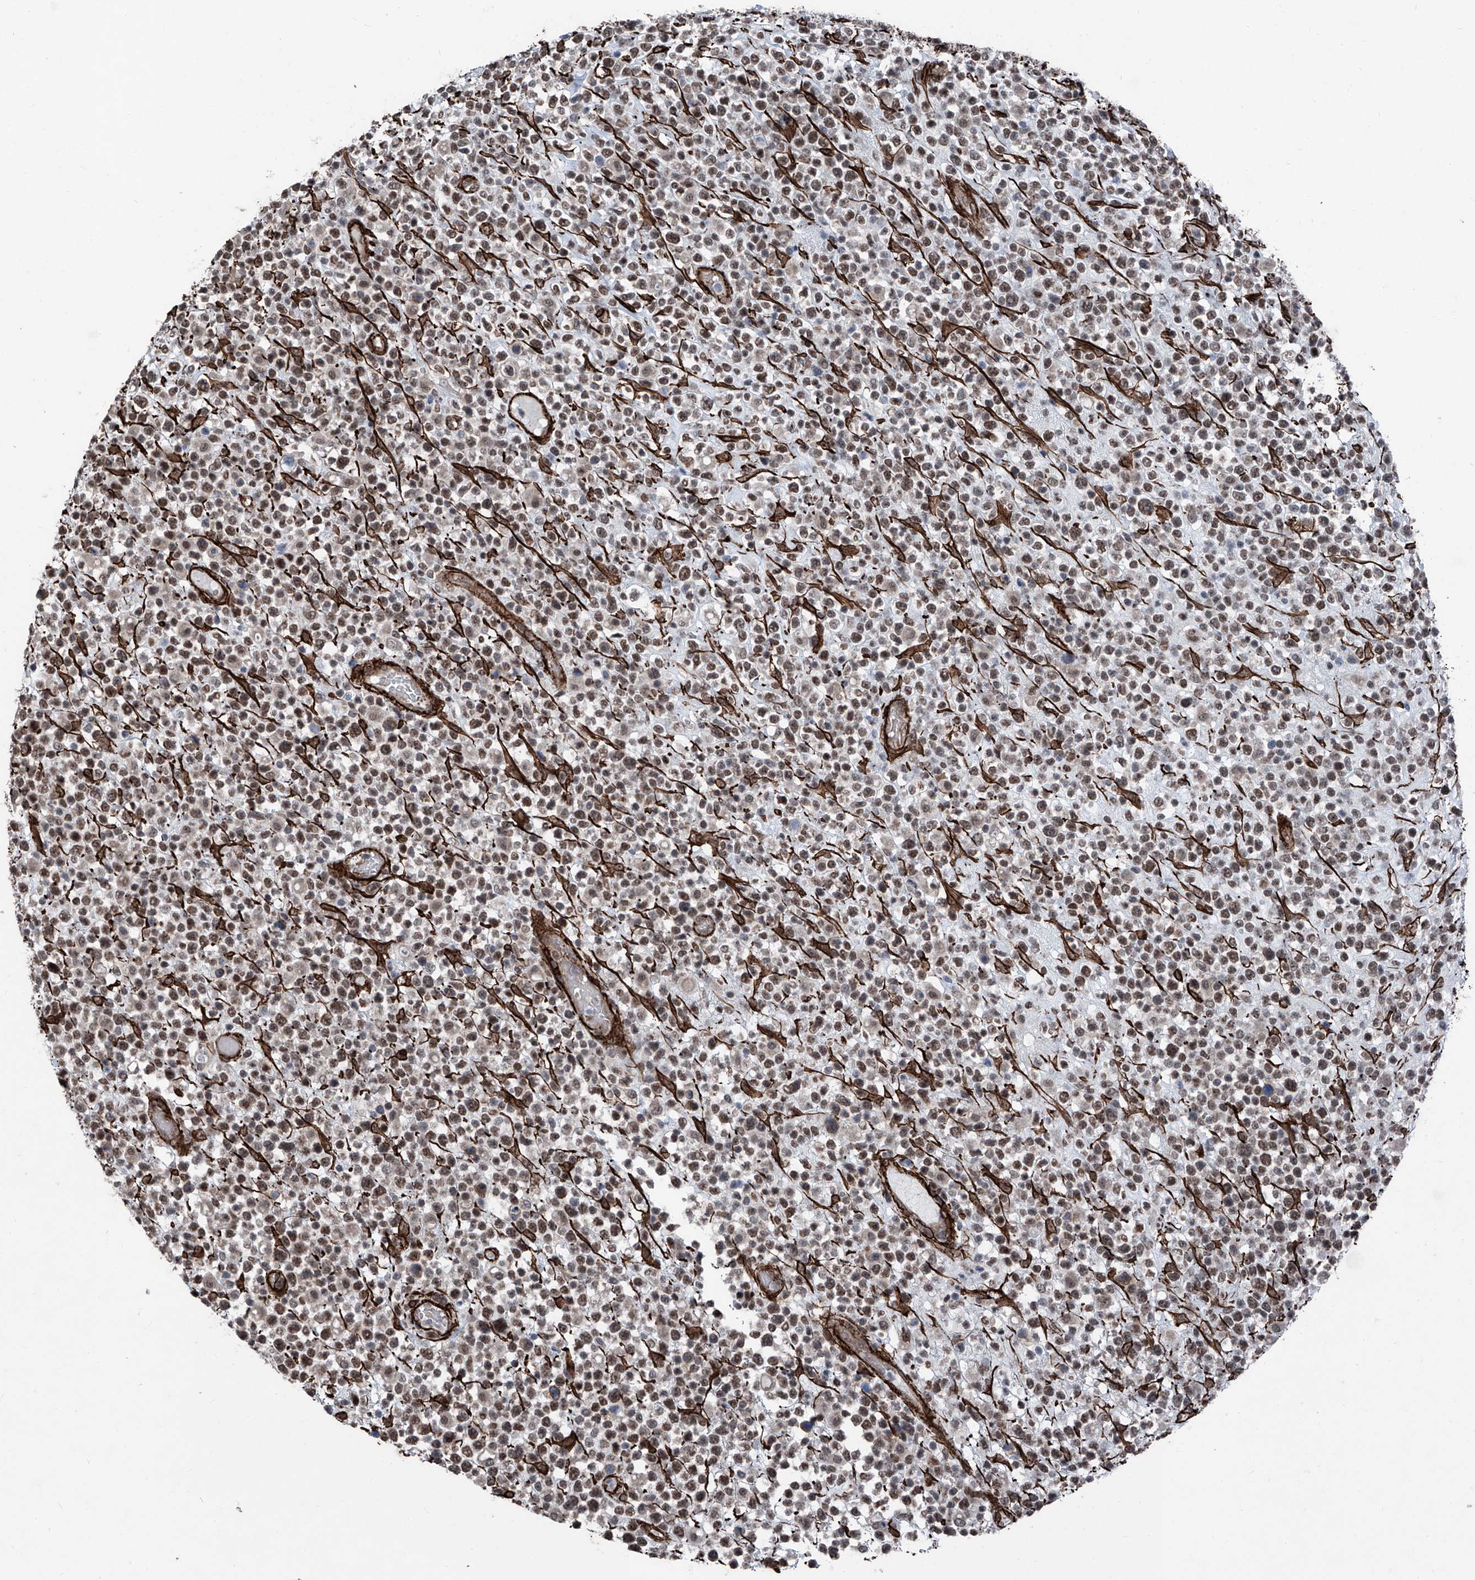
{"staining": {"intensity": "moderate", "quantity": ">75%", "location": "nuclear"}, "tissue": "lymphoma", "cell_type": "Tumor cells", "image_type": "cancer", "snomed": [{"axis": "morphology", "description": "Malignant lymphoma, non-Hodgkin's type, High grade"}, {"axis": "topography", "description": "Colon"}], "caption": "A photomicrograph showing moderate nuclear positivity in approximately >75% of tumor cells in high-grade malignant lymphoma, non-Hodgkin's type, as visualized by brown immunohistochemical staining.", "gene": "COA7", "patient": {"sex": "female", "age": 53}}